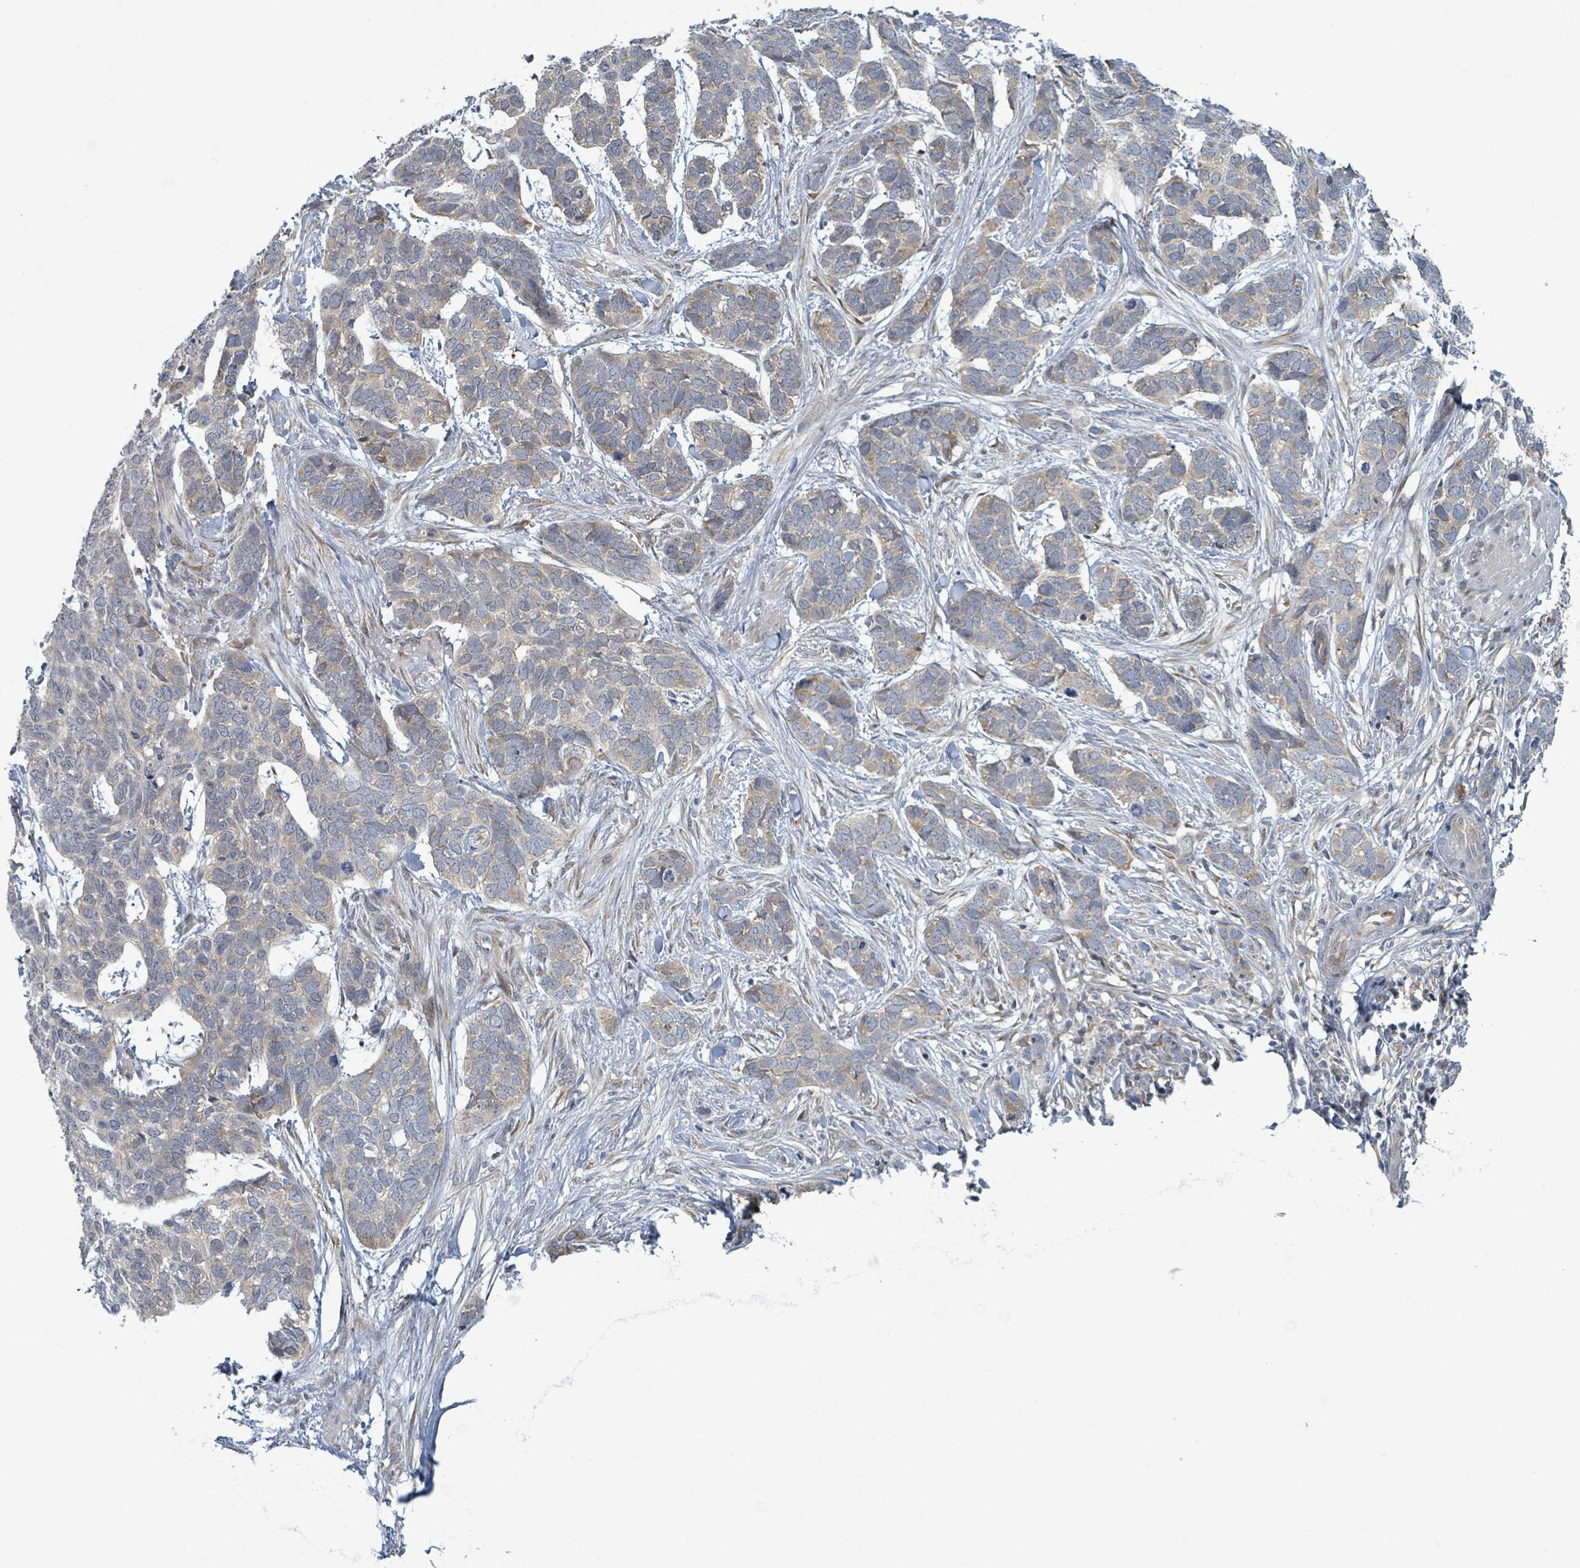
{"staining": {"intensity": "weak", "quantity": "25%-75%", "location": "cytoplasmic/membranous"}, "tissue": "skin cancer", "cell_type": "Tumor cells", "image_type": "cancer", "snomed": [{"axis": "morphology", "description": "Basal cell carcinoma"}, {"axis": "topography", "description": "Skin"}], "caption": "Approximately 25%-75% of tumor cells in human skin basal cell carcinoma display weak cytoplasmic/membranous protein staining as visualized by brown immunohistochemical staining.", "gene": "RPL32", "patient": {"sex": "male", "age": 86}}